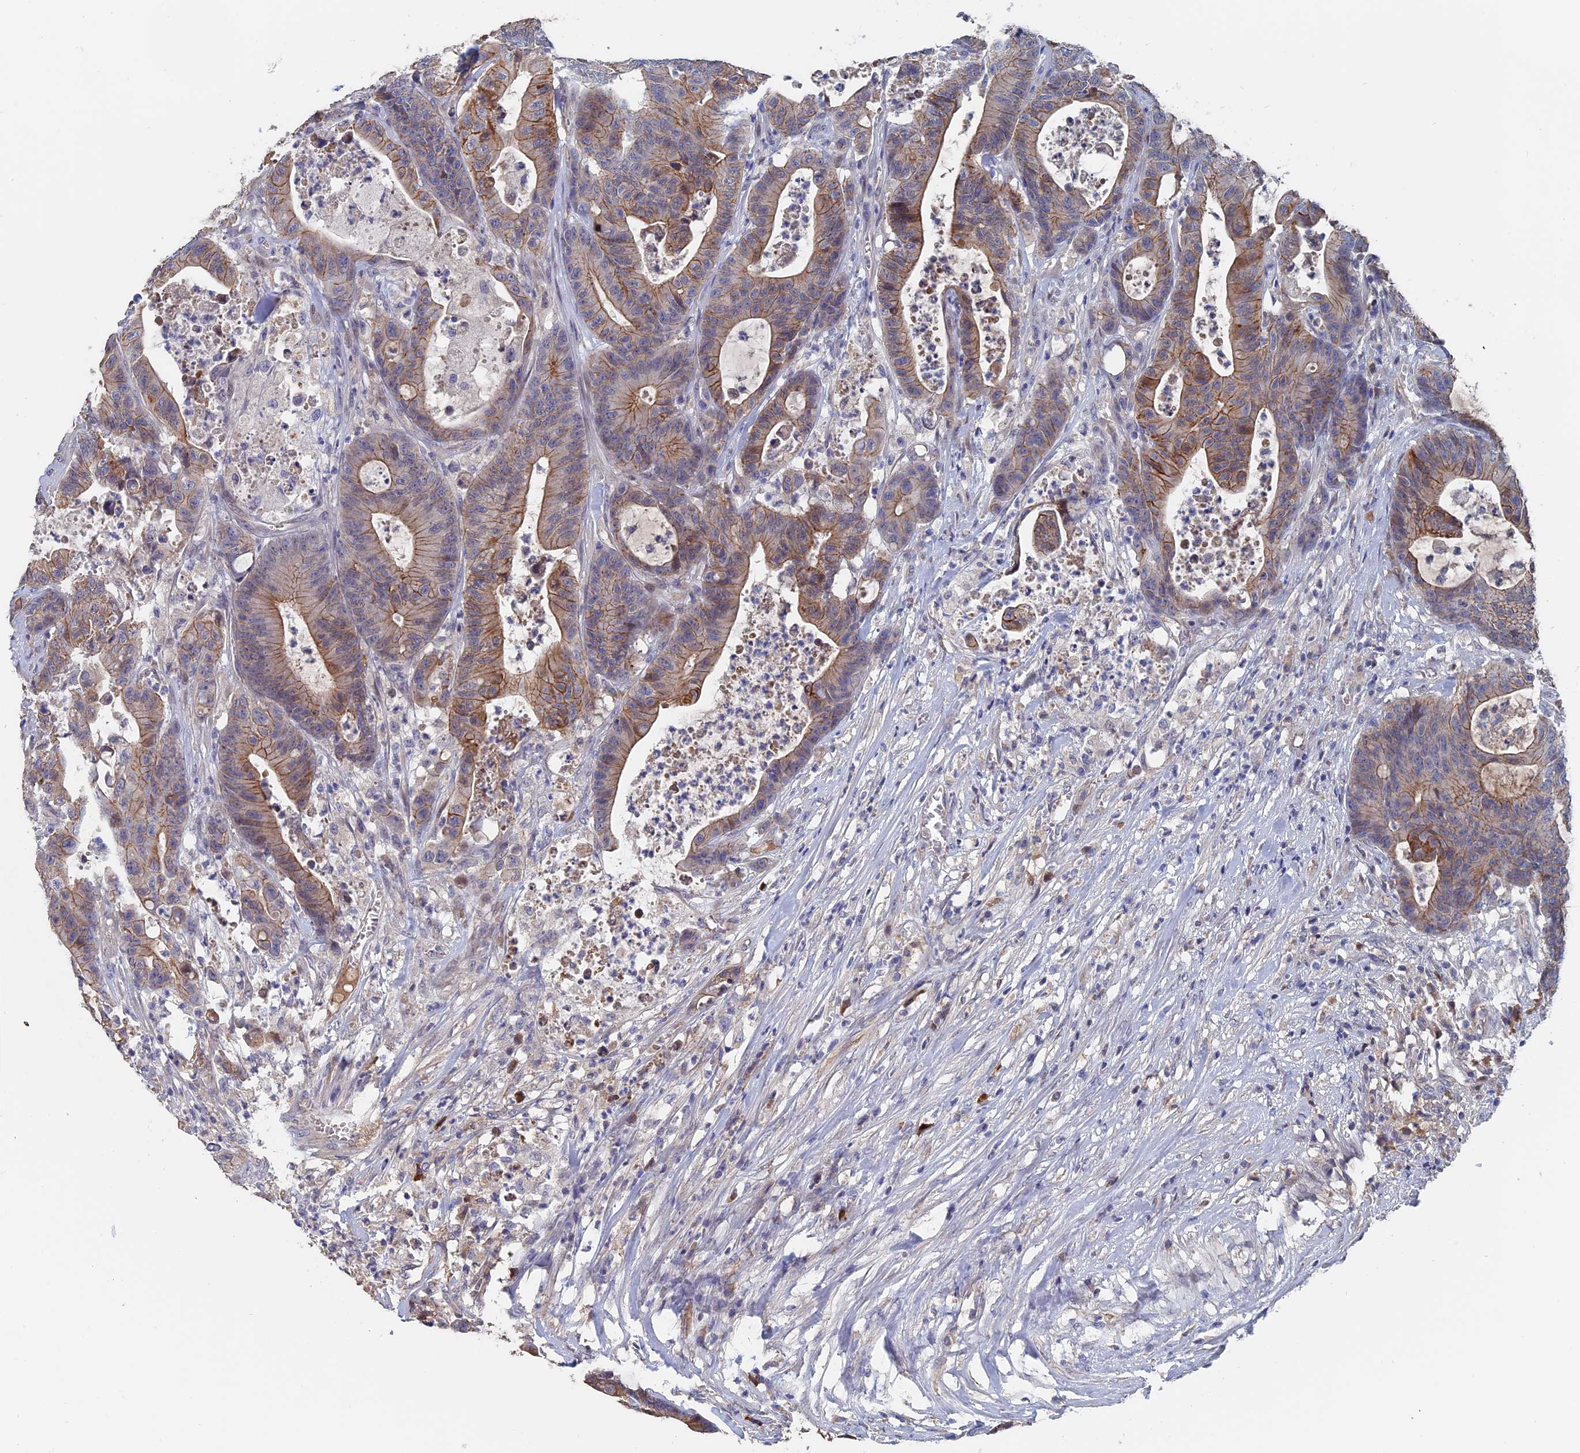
{"staining": {"intensity": "moderate", "quantity": "25%-75%", "location": "cytoplasmic/membranous"}, "tissue": "colorectal cancer", "cell_type": "Tumor cells", "image_type": "cancer", "snomed": [{"axis": "morphology", "description": "Adenocarcinoma, NOS"}, {"axis": "topography", "description": "Colon"}], "caption": "Adenocarcinoma (colorectal) was stained to show a protein in brown. There is medium levels of moderate cytoplasmic/membranous expression in approximately 25%-75% of tumor cells.", "gene": "SLC33A1", "patient": {"sex": "female", "age": 84}}